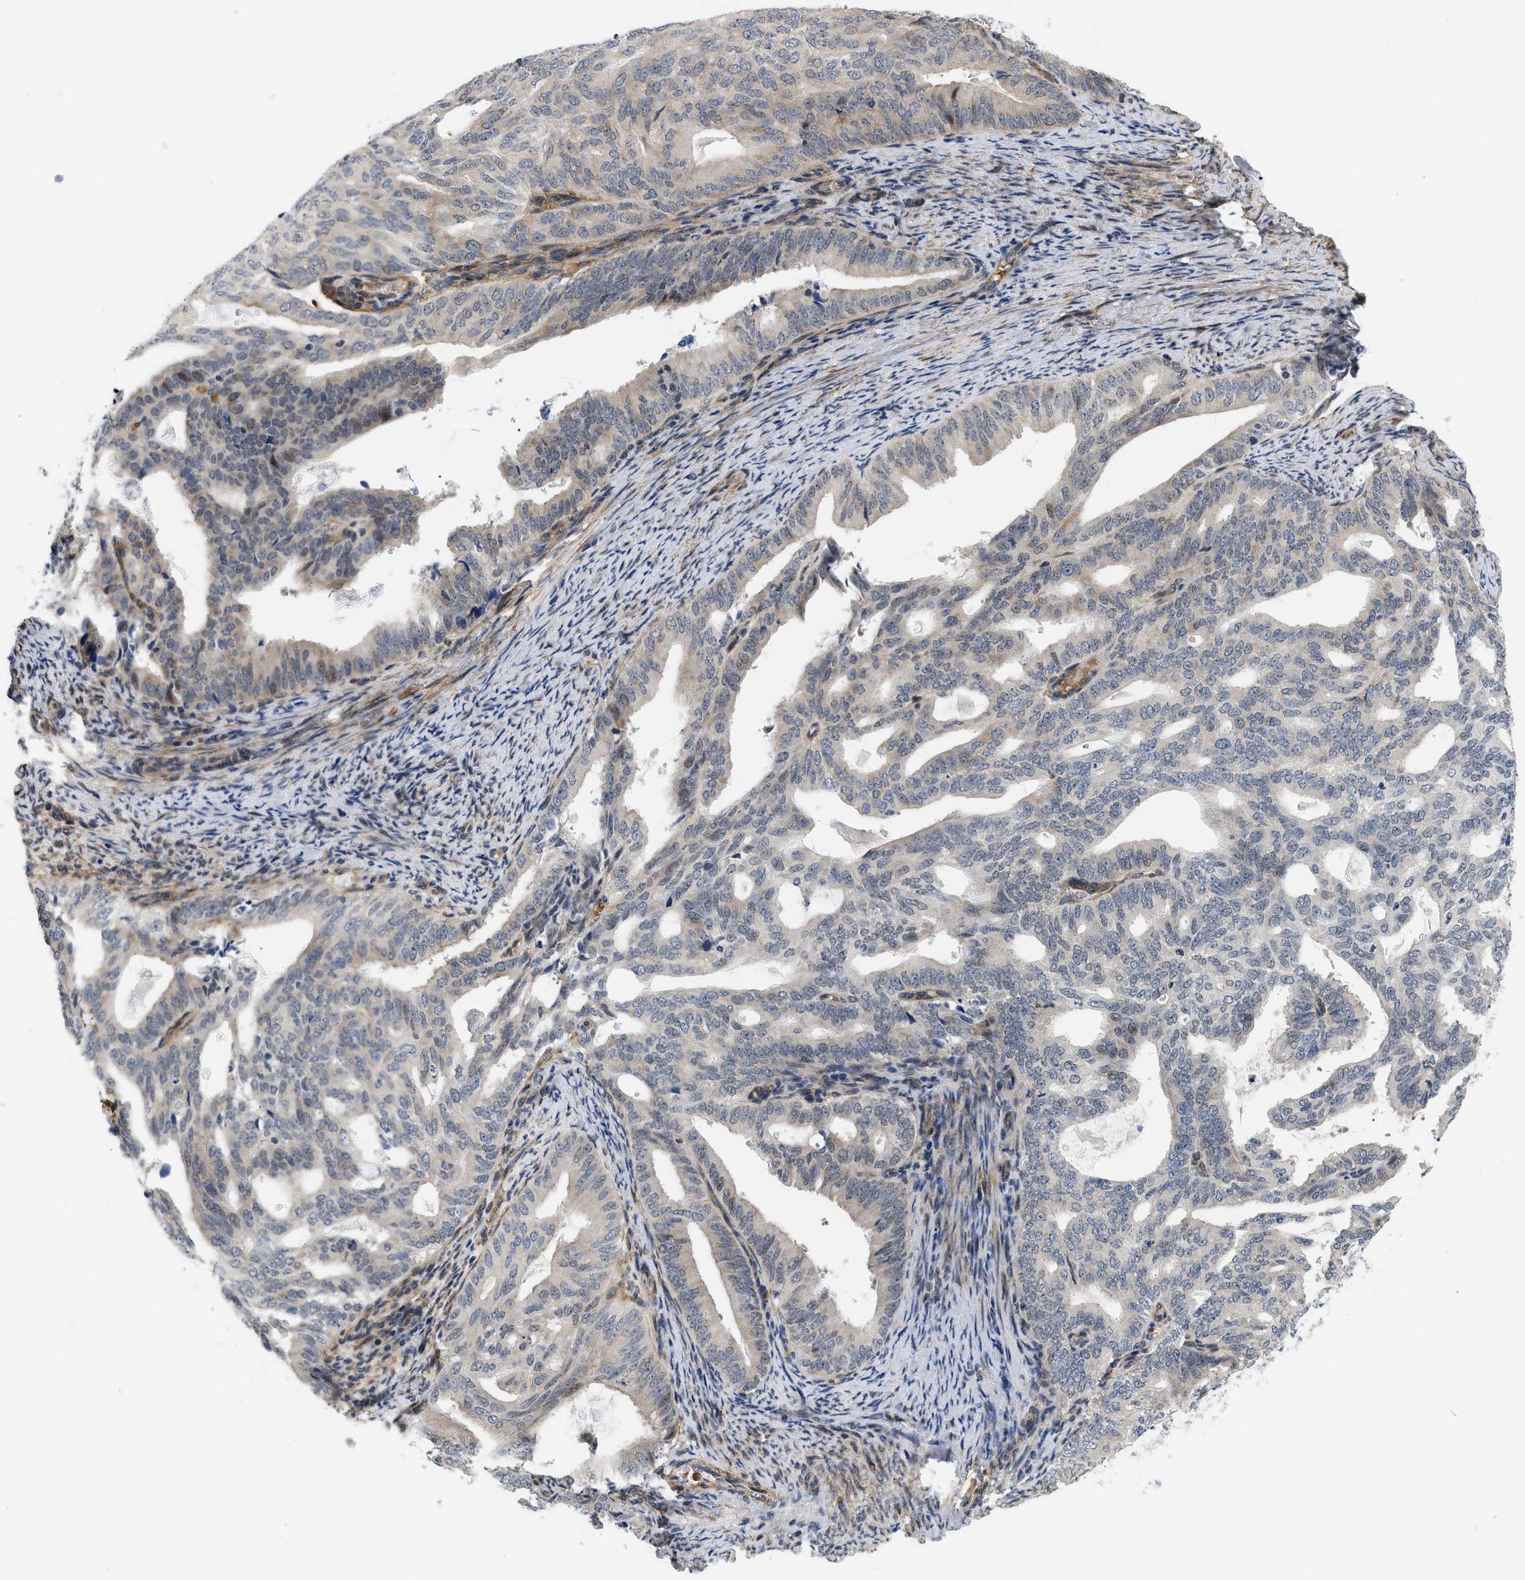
{"staining": {"intensity": "weak", "quantity": "<25%", "location": "cytoplasmic/membranous"}, "tissue": "endometrial cancer", "cell_type": "Tumor cells", "image_type": "cancer", "snomed": [{"axis": "morphology", "description": "Adenocarcinoma, NOS"}, {"axis": "topography", "description": "Endometrium"}], "caption": "Protein analysis of adenocarcinoma (endometrial) exhibits no significant expression in tumor cells.", "gene": "GPRASP2", "patient": {"sex": "female", "age": 58}}